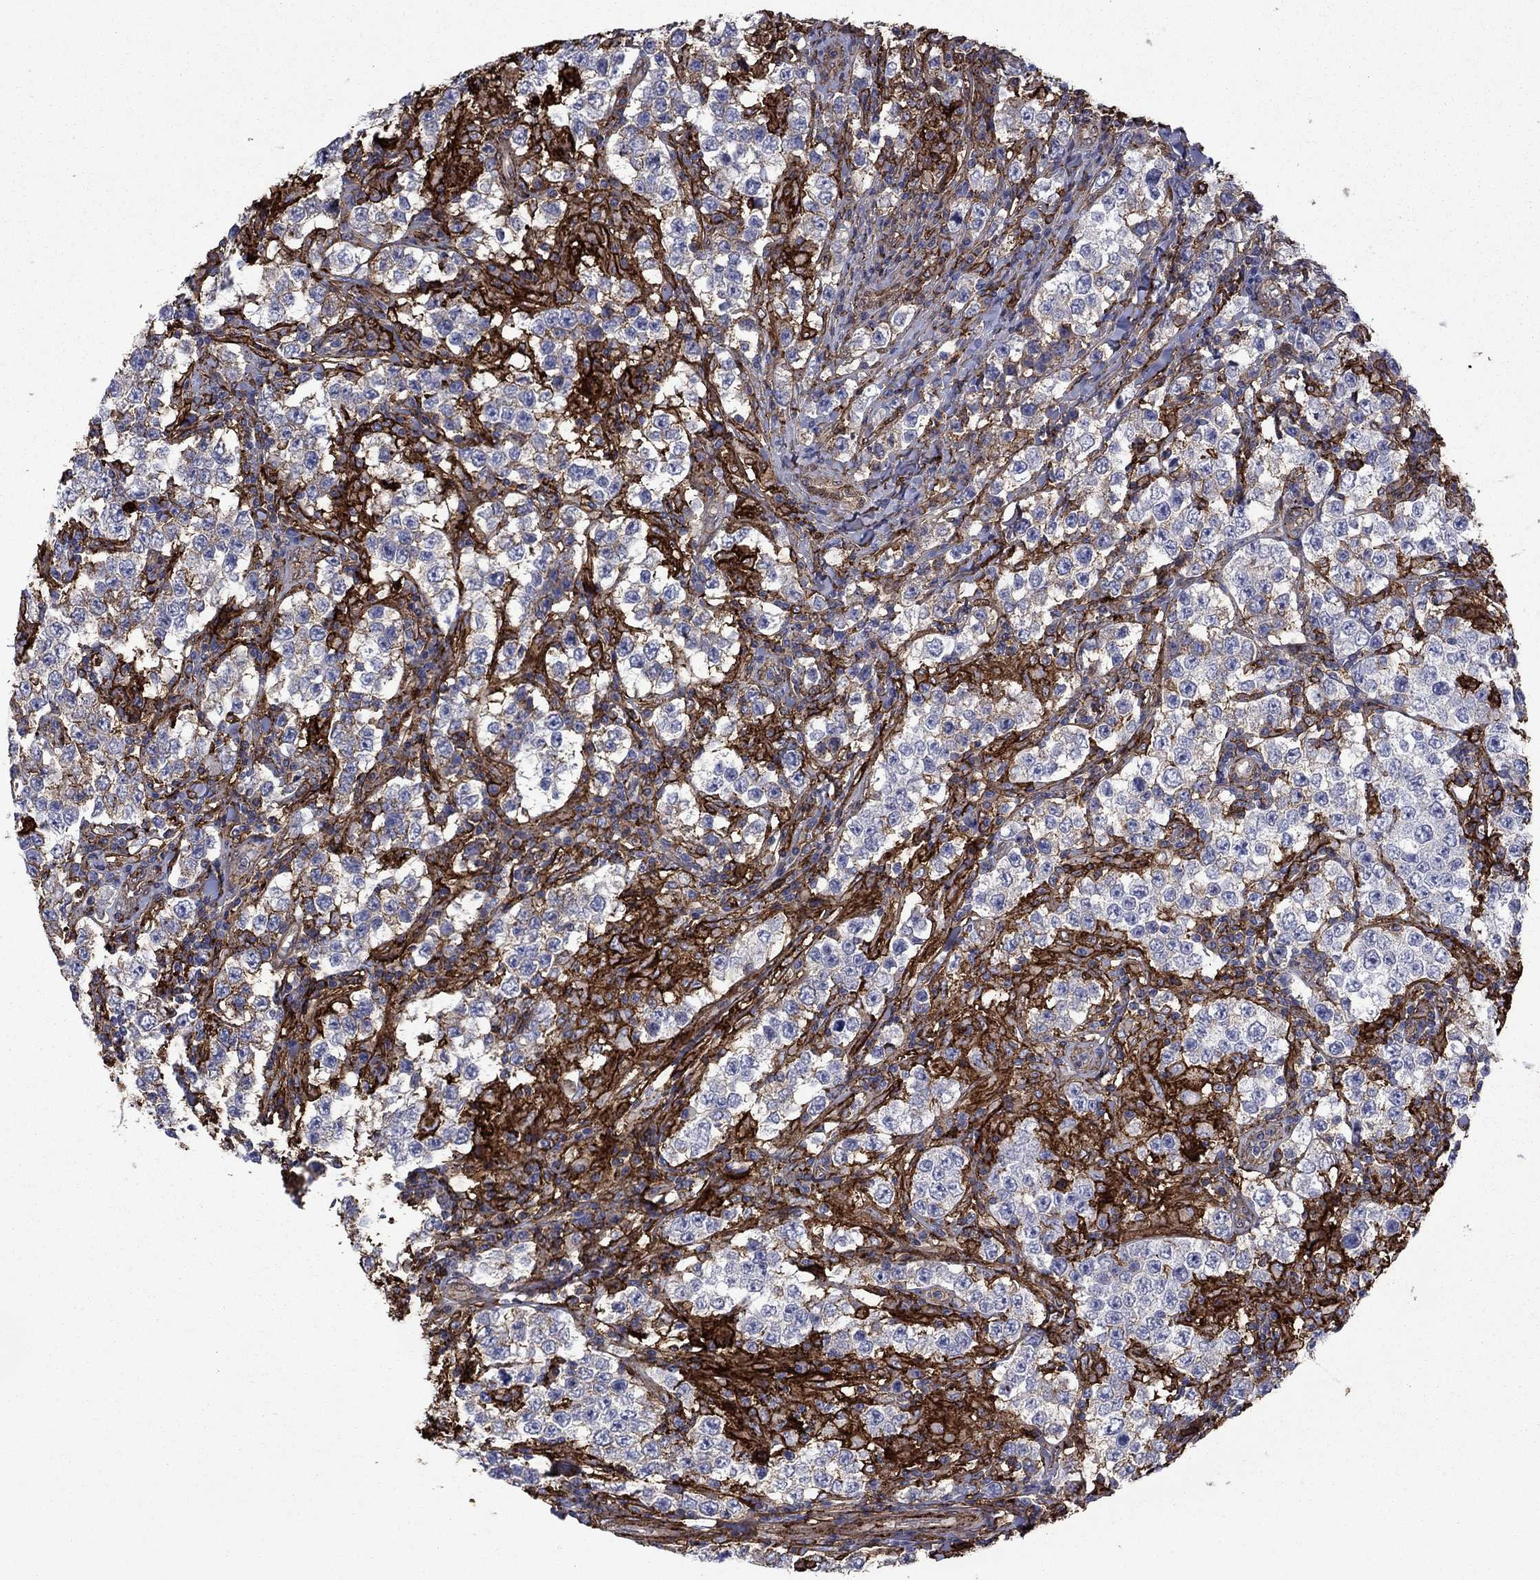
{"staining": {"intensity": "strong", "quantity": "25%-75%", "location": "cytoplasmic/membranous"}, "tissue": "testis cancer", "cell_type": "Tumor cells", "image_type": "cancer", "snomed": [{"axis": "morphology", "description": "Seminoma, NOS"}, {"axis": "morphology", "description": "Carcinoma, Embryonal, NOS"}, {"axis": "topography", "description": "Testis"}], "caption": "Protein expression analysis of human testis cancer (seminoma) reveals strong cytoplasmic/membranous staining in approximately 25%-75% of tumor cells. The staining was performed using DAB (3,3'-diaminobenzidine) to visualize the protein expression in brown, while the nuclei were stained in blue with hematoxylin (Magnification: 20x).", "gene": "PLAU", "patient": {"sex": "male", "age": 41}}